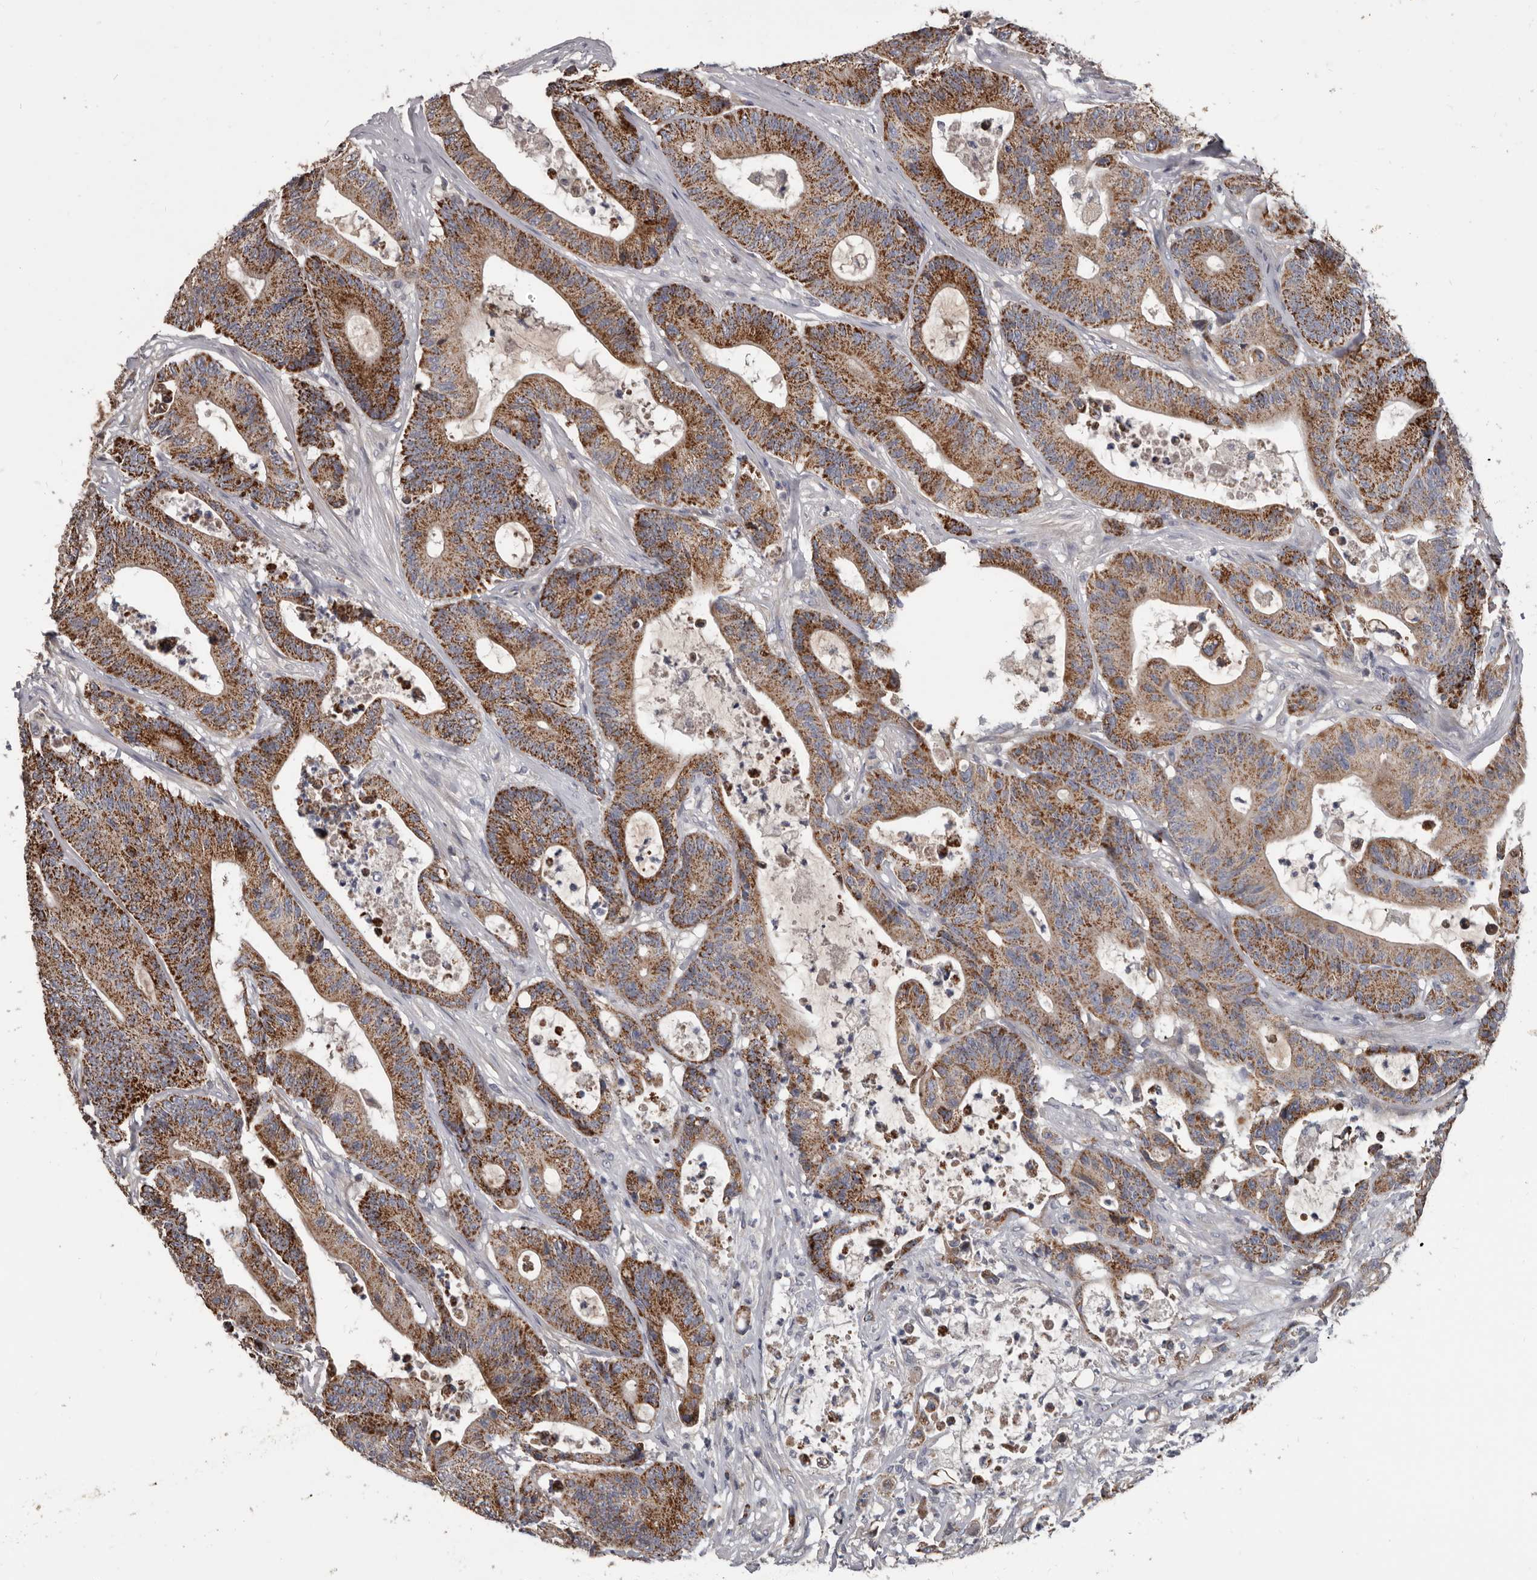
{"staining": {"intensity": "strong", "quantity": ">75%", "location": "cytoplasmic/membranous"}, "tissue": "colorectal cancer", "cell_type": "Tumor cells", "image_type": "cancer", "snomed": [{"axis": "morphology", "description": "Adenocarcinoma, NOS"}, {"axis": "topography", "description": "Colon"}], "caption": "Colorectal adenocarcinoma was stained to show a protein in brown. There is high levels of strong cytoplasmic/membranous expression in about >75% of tumor cells.", "gene": "ALDH5A1", "patient": {"sex": "female", "age": 84}}